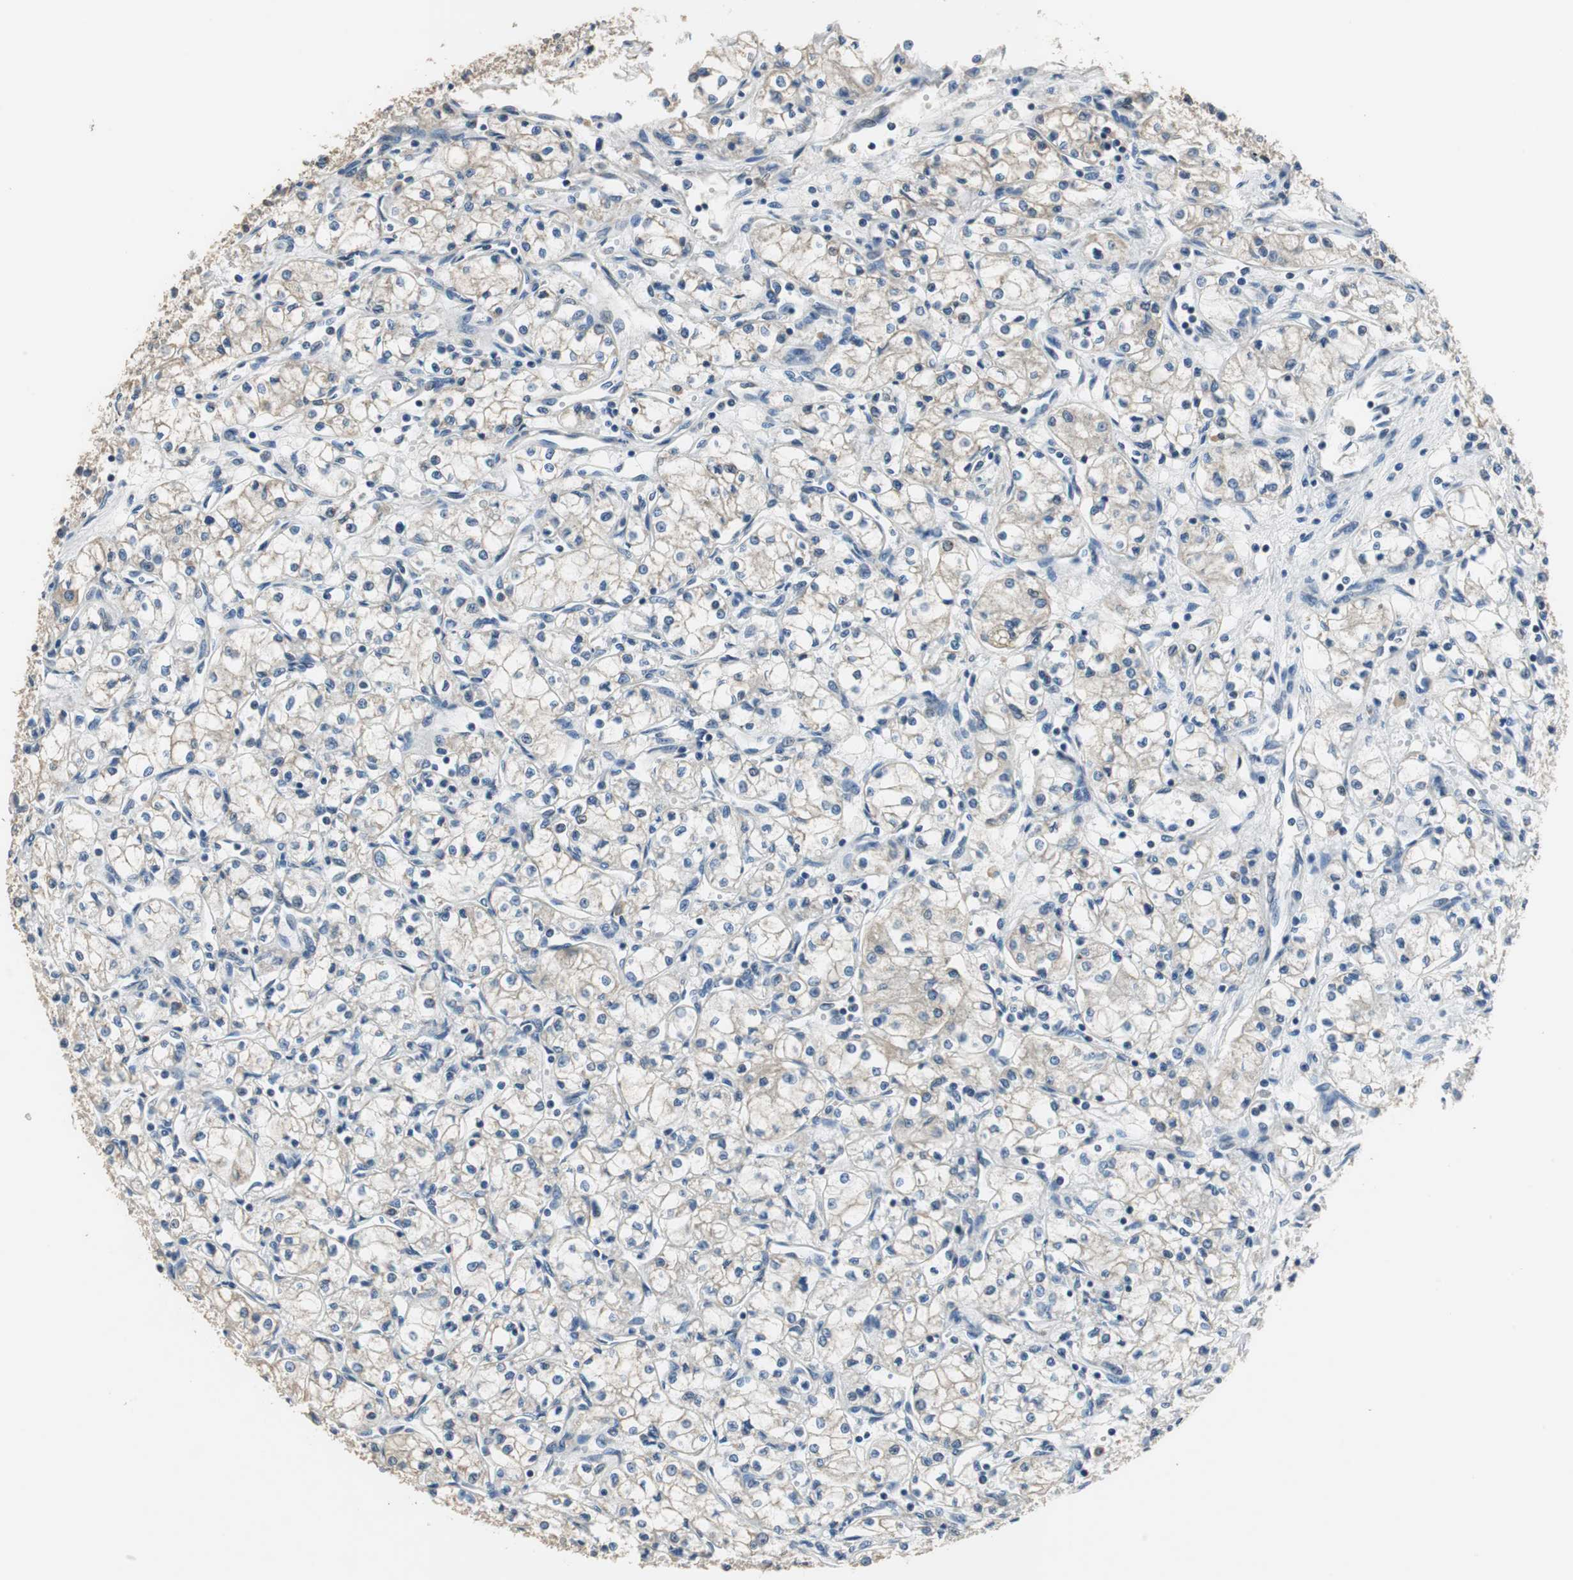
{"staining": {"intensity": "negative", "quantity": "none", "location": "none"}, "tissue": "renal cancer", "cell_type": "Tumor cells", "image_type": "cancer", "snomed": [{"axis": "morphology", "description": "Normal tissue, NOS"}, {"axis": "morphology", "description": "Adenocarcinoma, NOS"}, {"axis": "topography", "description": "Kidney"}], "caption": "Immunohistochemistry (IHC) micrograph of neoplastic tissue: adenocarcinoma (renal) stained with DAB (3,3'-diaminobenzidine) reveals no significant protein positivity in tumor cells.", "gene": "MTIF2", "patient": {"sex": "male", "age": 59}}